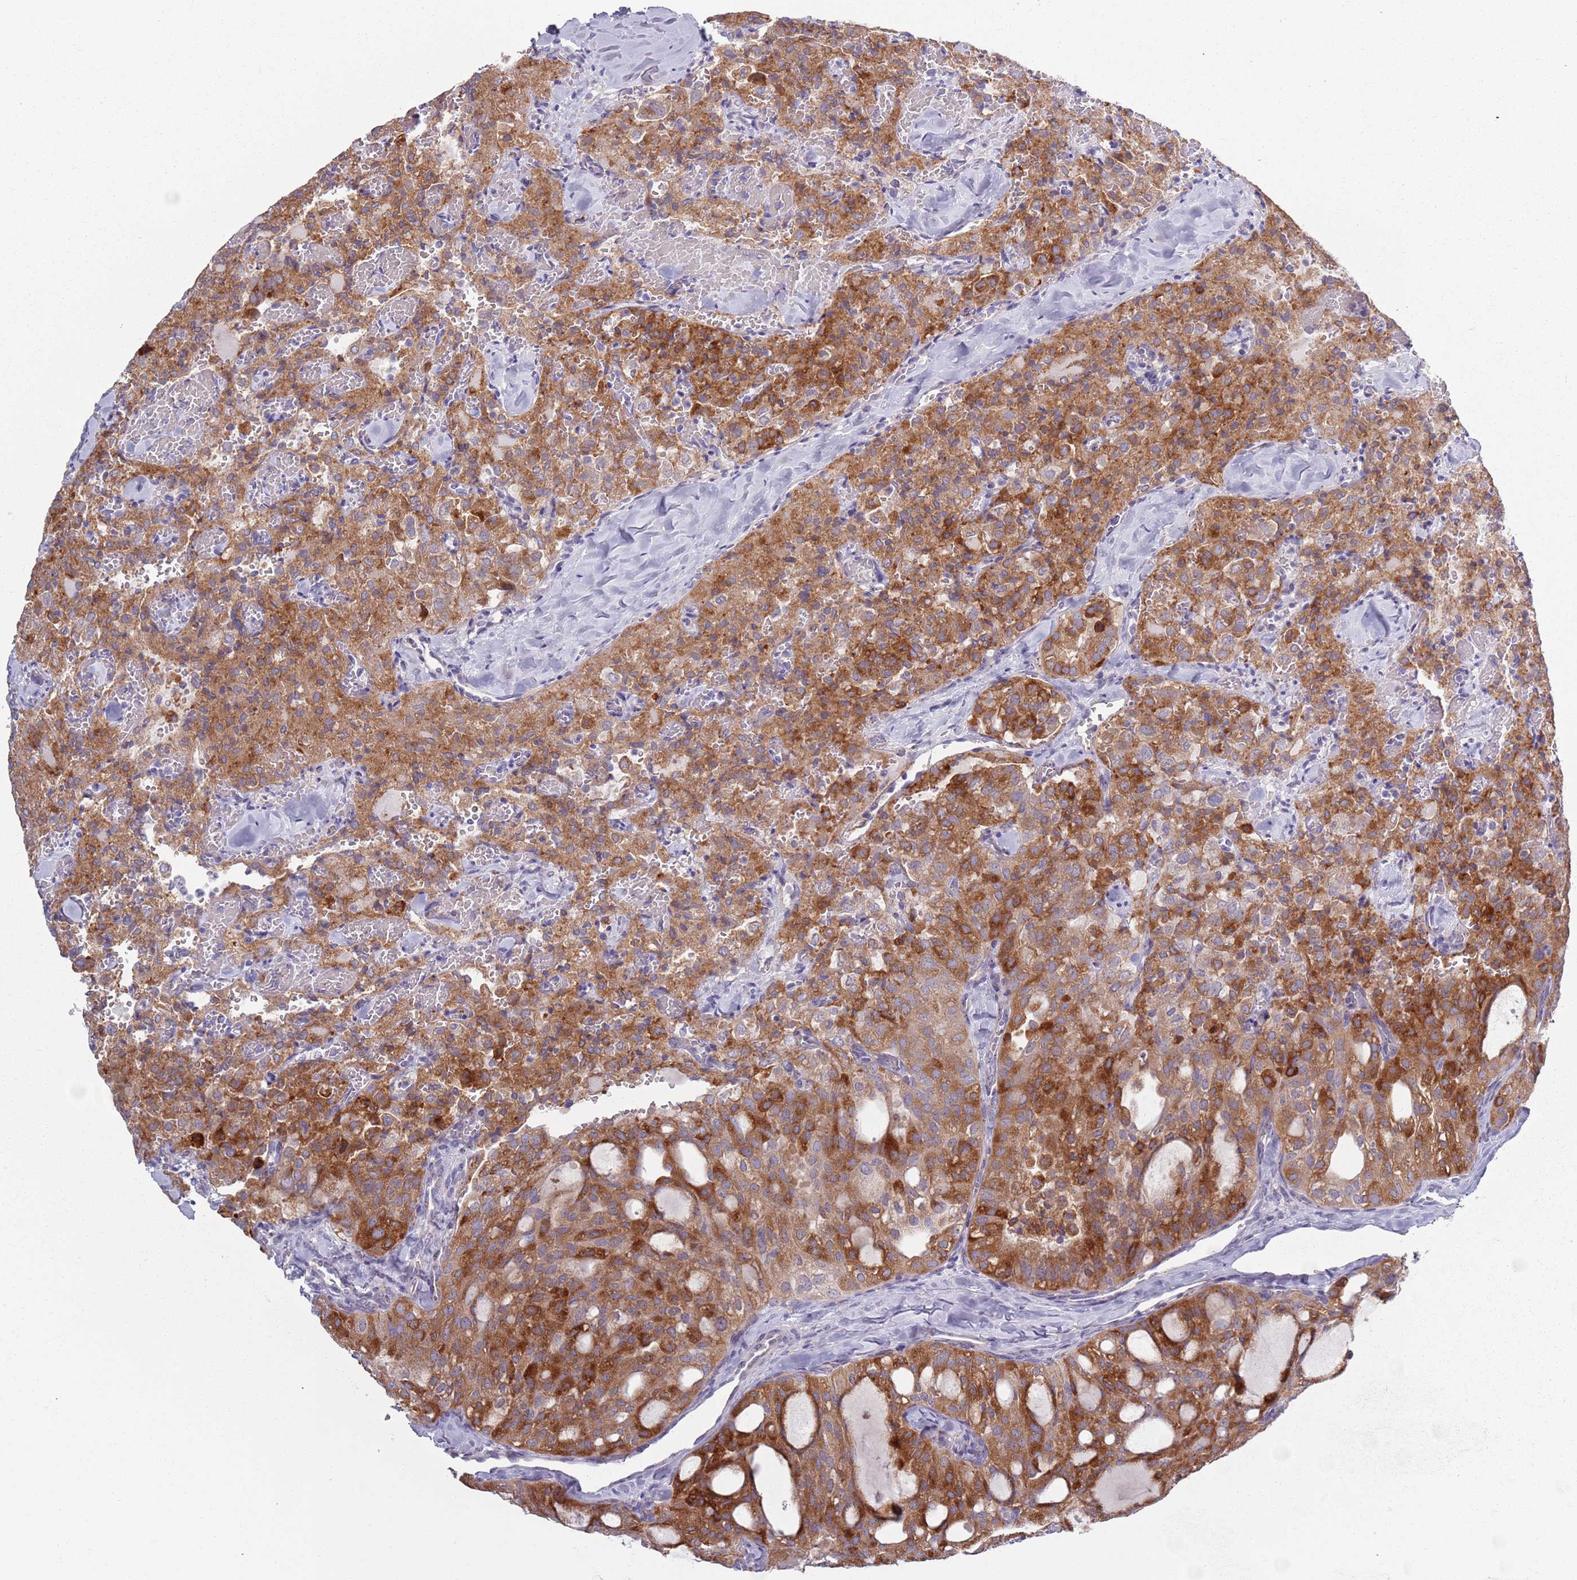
{"staining": {"intensity": "moderate", "quantity": ">75%", "location": "cytoplasmic/membranous"}, "tissue": "thyroid cancer", "cell_type": "Tumor cells", "image_type": "cancer", "snomed": [{"axis": "morphology", "description": "Follicular adenoma carcinoma, NOS"}, {"axis": "topography", "description": "Thyroid gland"}], "caption": "IHC staining of thyroid cancer, which displays medium levels of moderate cytoplasmic/membranous expression in approximately >75% of tumor cells indicating moderate cytoplasmic/membranous protein staining. The staining was performed using DAB (brown) for protein detection and nuclei were counterstained in hematoxylin (blue).", "gene": "LTB", "patient": {"sex": "male", "age": 75}}